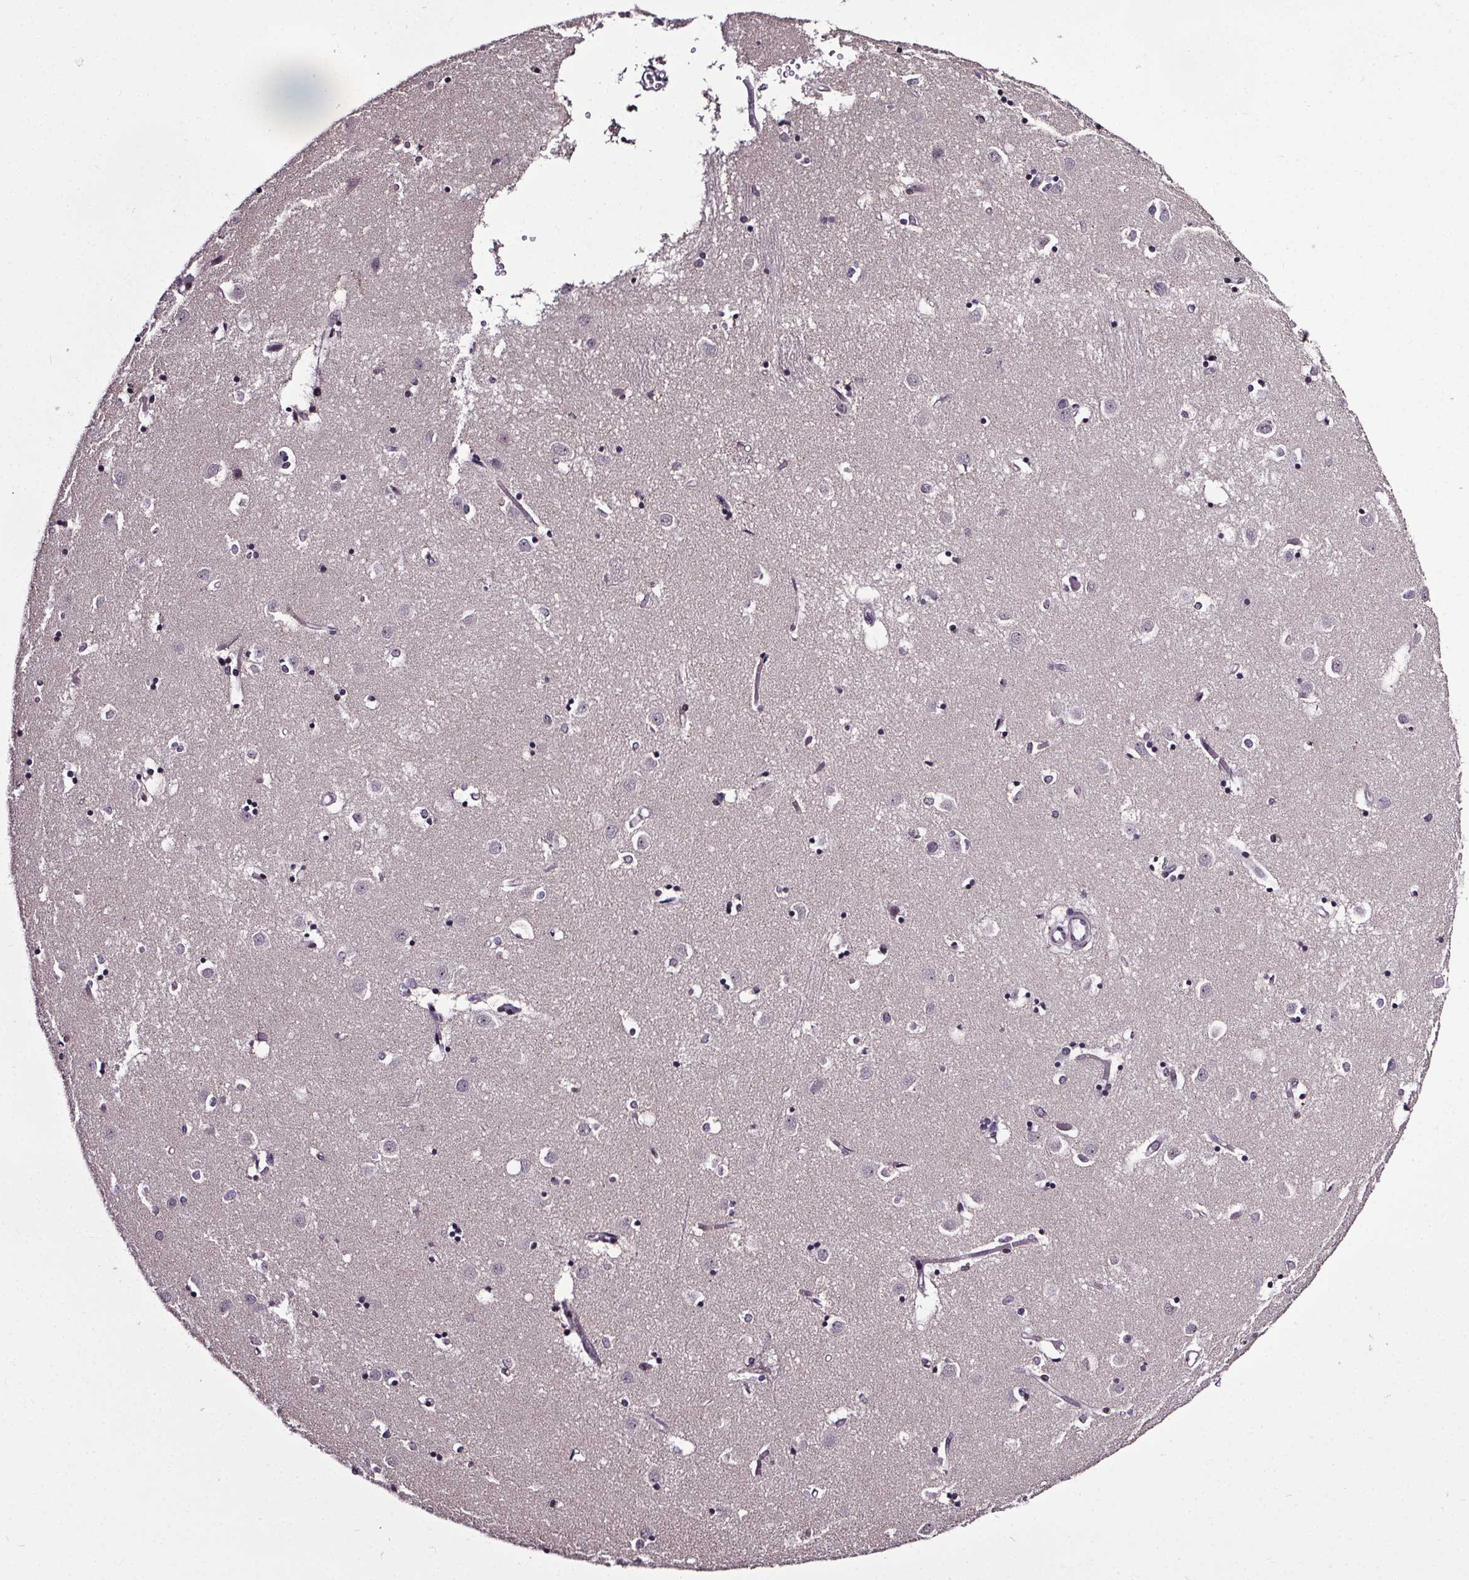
{"staining": {"intensity": "negative", "quantity": "none", "location": "none"}, "tissue": "caudate", "cell_type": "Glial cells", "image_type": "normal", "snomed": [{"axis": "morphology", "description": "Normal tissue, NOS"}, {"axis": "topography", "description": "Lateral ventricle wall"}], "caption": "High power microscopy image of an IHC micrograph of benign caudate, revealing no significant staining in glial cells.", "gene": "NKX6", "patient": {"sex": "male", "age": 54}}